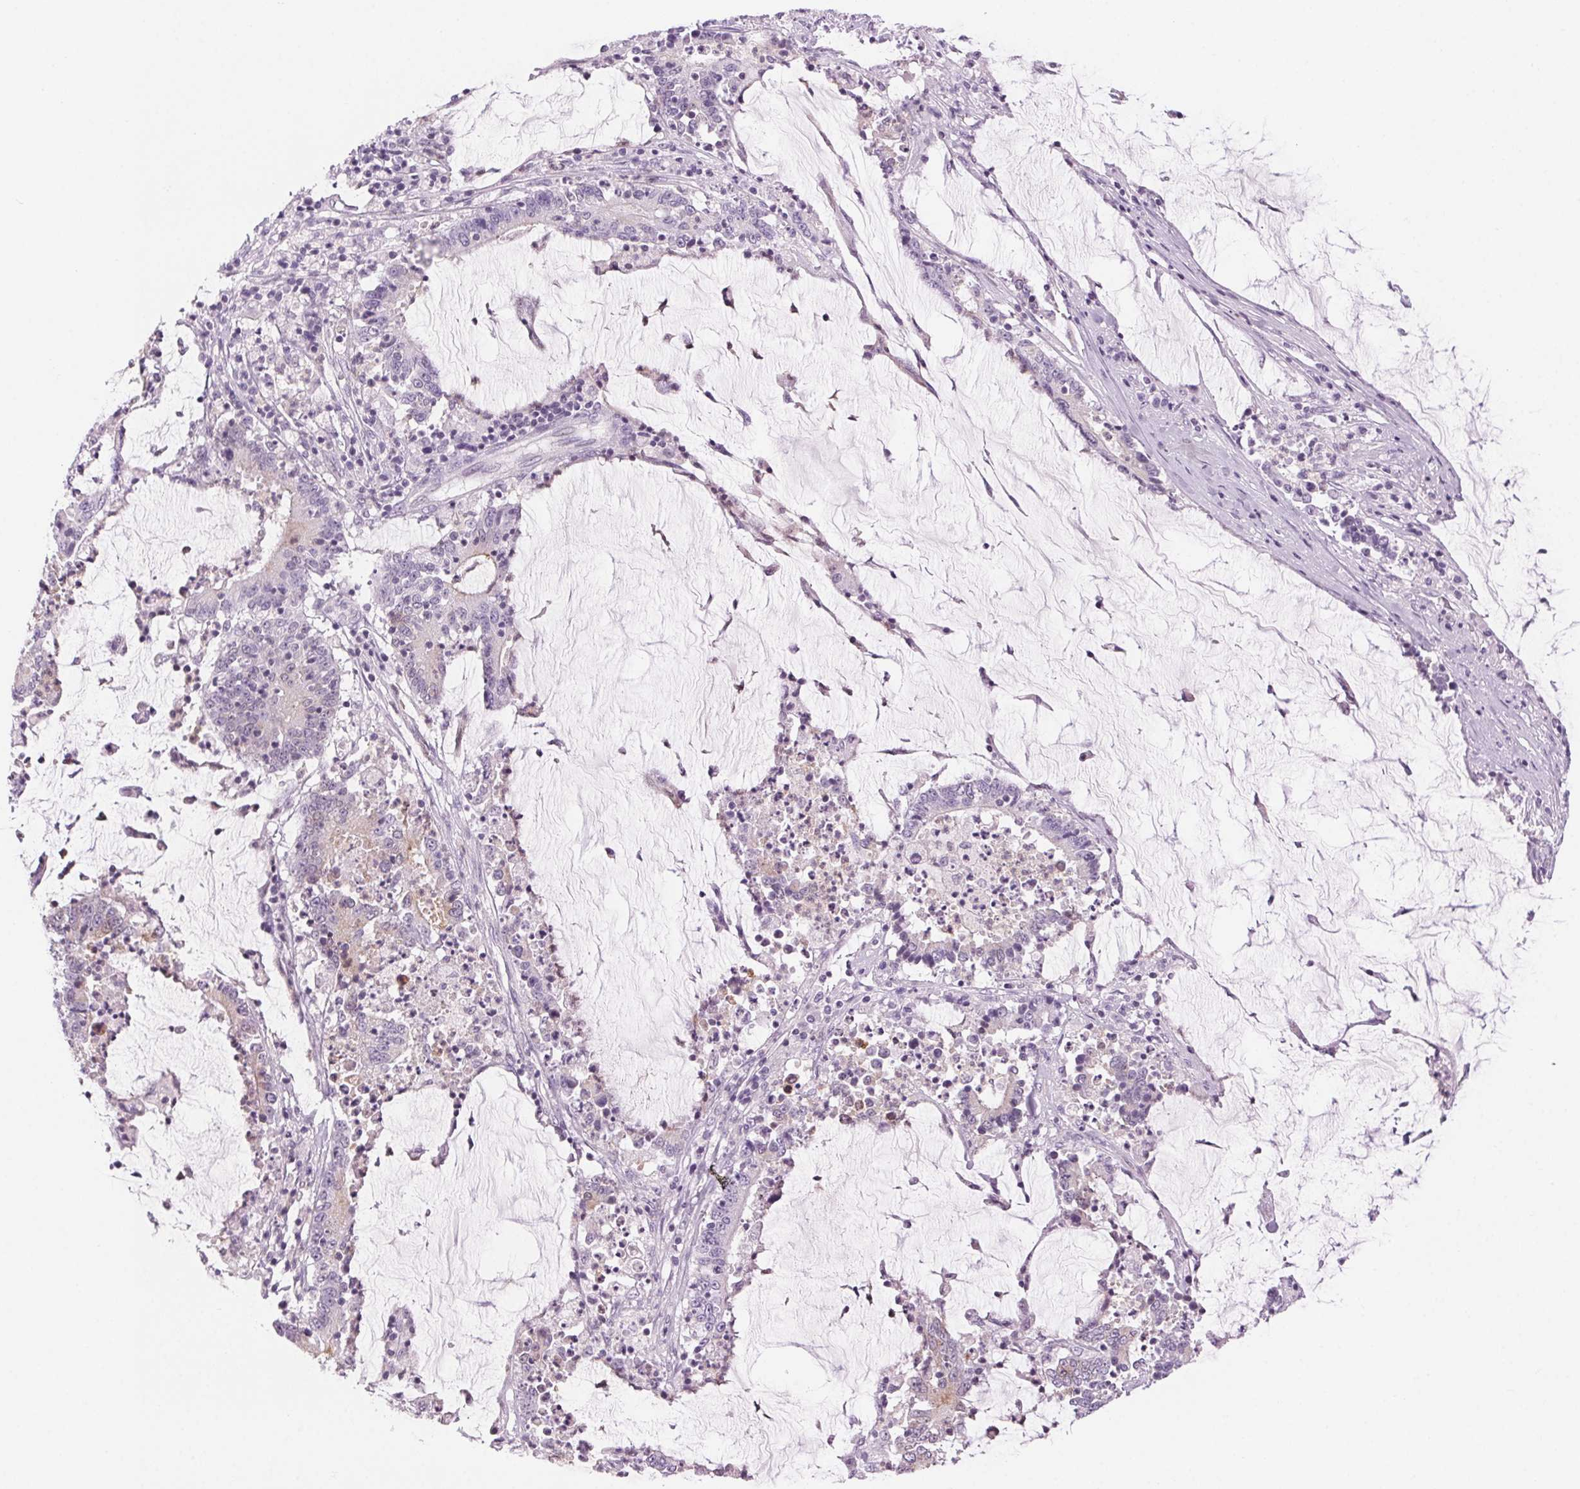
{"staining": {"intensity": "negative", "quantity": "none", "location": "none"}, "tissue": "stomach cancer", "cell_type": "Tumor cells", "image_type": "cancer", "snomed": [{"axis": "morphology", "description": "Adenocarcinoma, NOS"}, {"axis": "topography", "description": "Stomach, upper"}], "caption": "The immunohistochemistry (IHC) histopathology image has no significant staining in tumor cells of stomach cancer tissue.", "gene": "SLC6A19", "patient": {"sex": "male", "age": 68}}